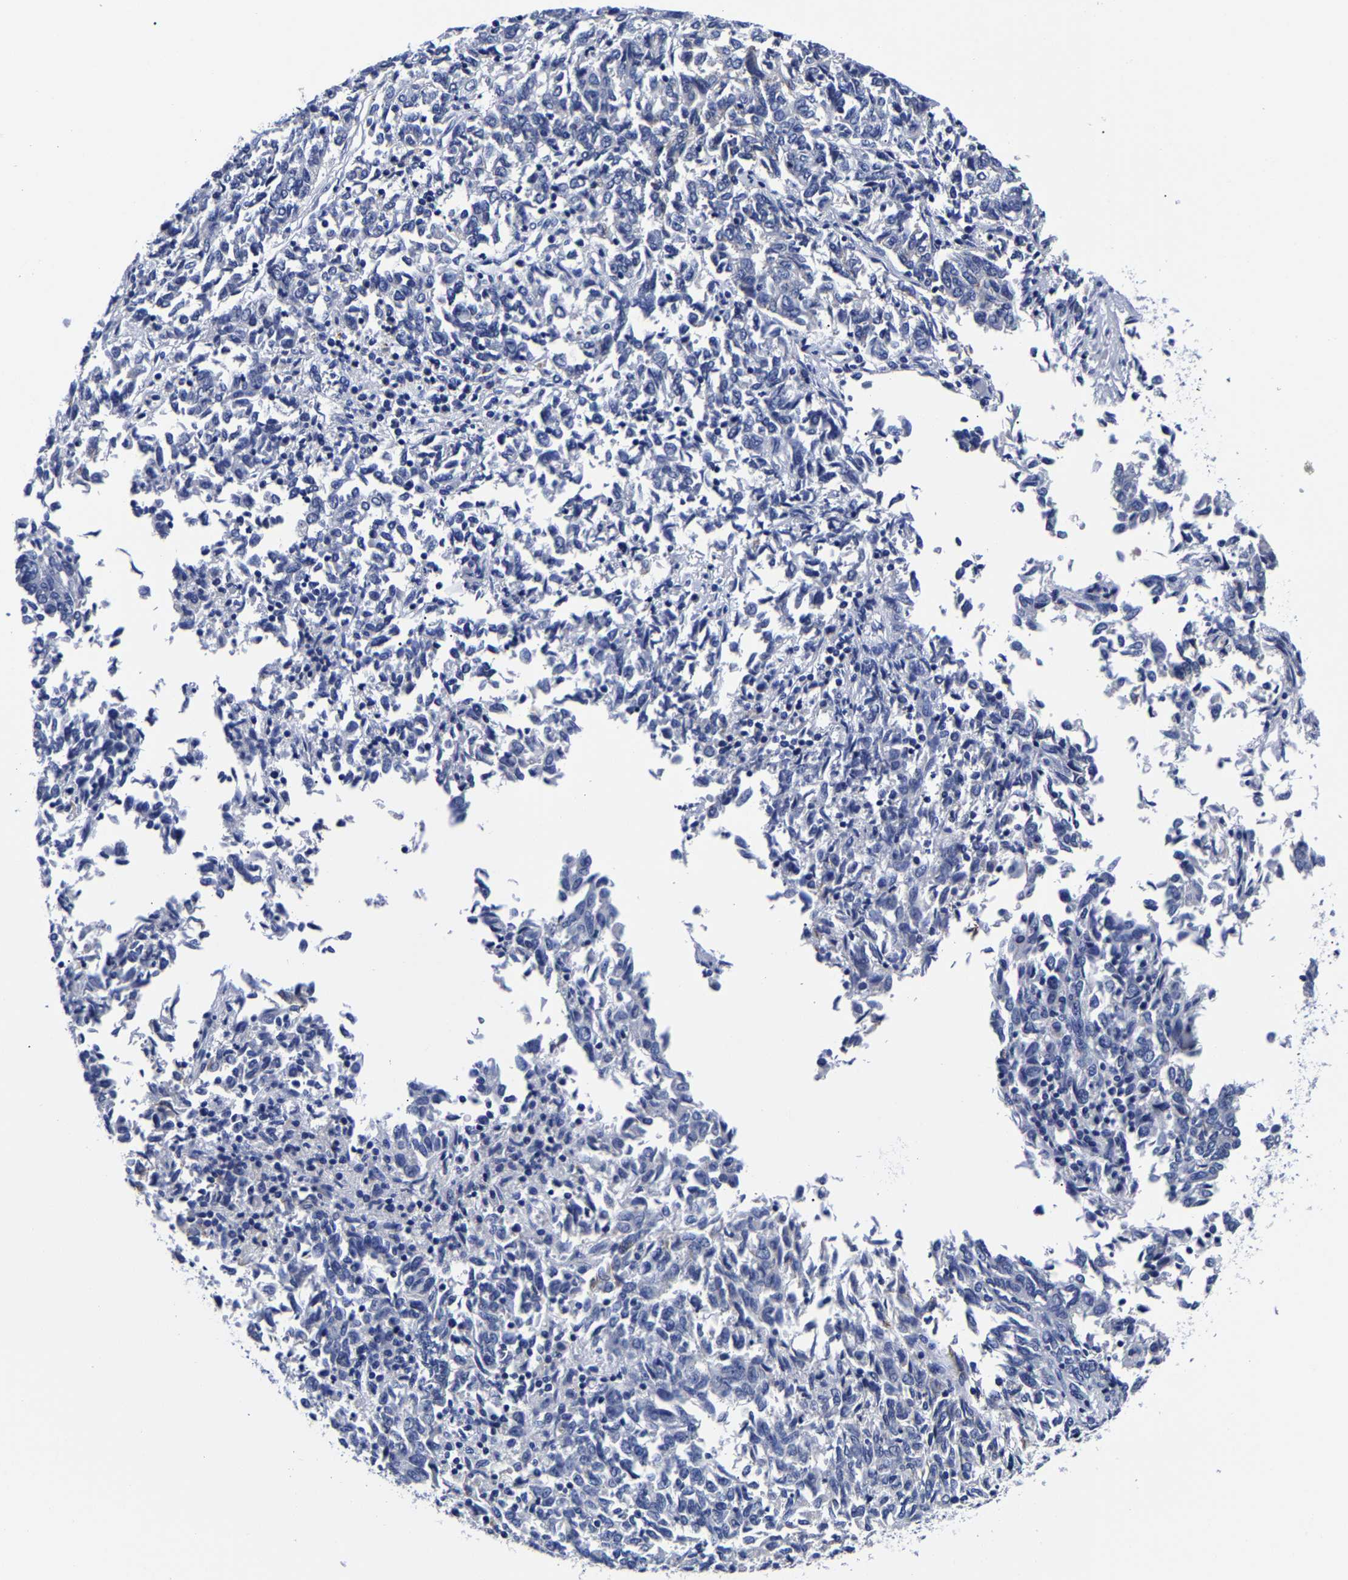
{"staining": {"intensity": "negative", "quantity": "none", "location": "none"}, "tissue": "endometrial cancer", "cell_type": "Tumor cells", "image_type": "cancer", "snomed": [{"axis": "morphology", "description": "Adenocarcinoma, NOS"}, {"axis": "topography", "description": "Endometrium"}], "caption": "High power microscopy image of an immunohistochemistry micrograph of endometrial adenocarcinoma, revealing no significant expression in tumor cells.", "gene": "CPA2", "patient": {"sex": "female", "age": 80}}